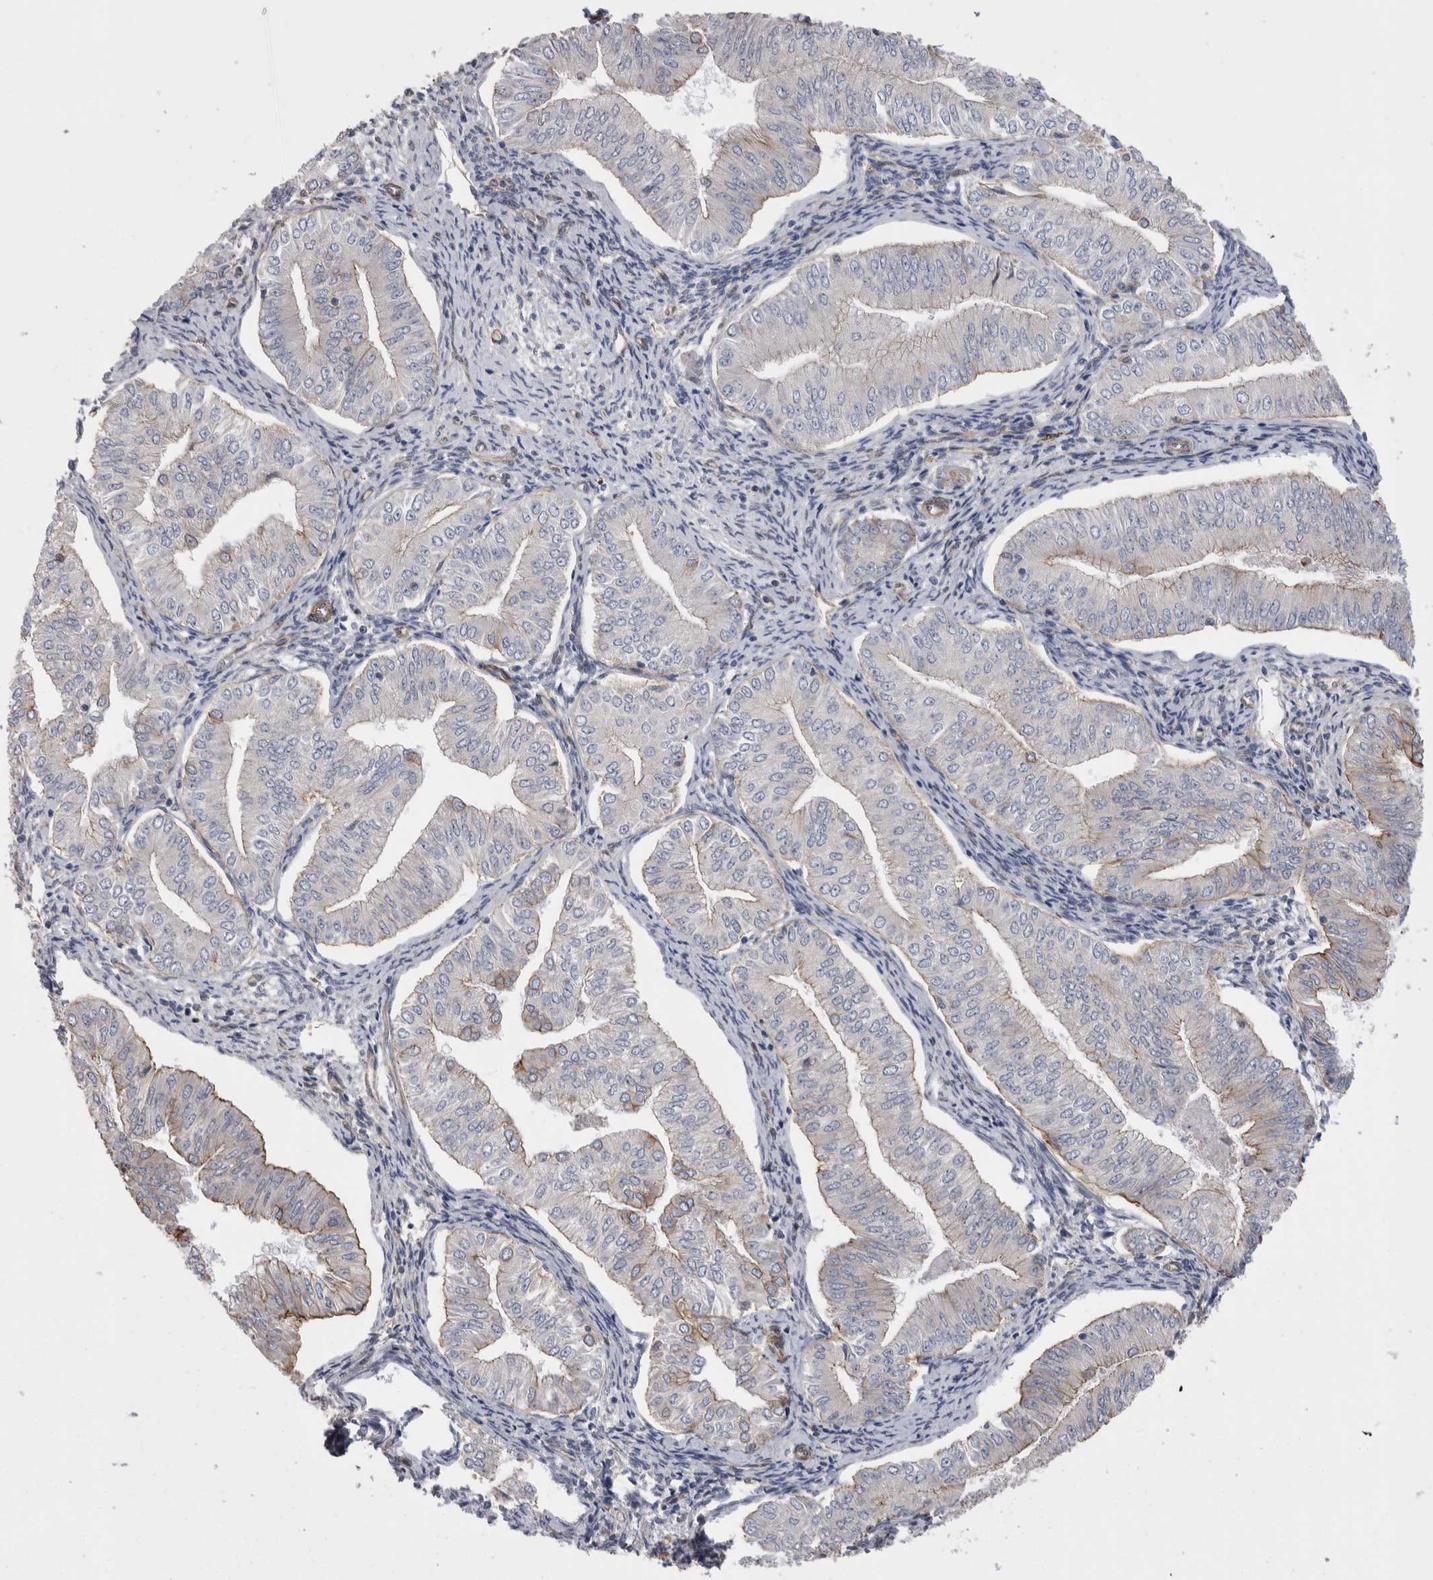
{"staining": {"intensity": "moderate", "quantity": "<25%", "location": "cytoplasmic/membranous"}, "tissue": "endometrial cancer", "cell_type": "Tumor cells", "image_type": "cancer", "snomed": [{"axis": "morphology", "description": "Normal tissue, NOS"}, {"axis": "morphology", "description": "Adenocarcinoma, NOS"}, {"axis": "topography", "description": "Endometrium"}], "caption": "Moderate cytoplasmic/membranous positivity for a protein is present in approximately <25% of tumor cells of adenocarcinoma (endometrial) using immunohistochemistry (IHC).", "gene": "KIF12", "patient": {"sex": "female", "age": 53}}